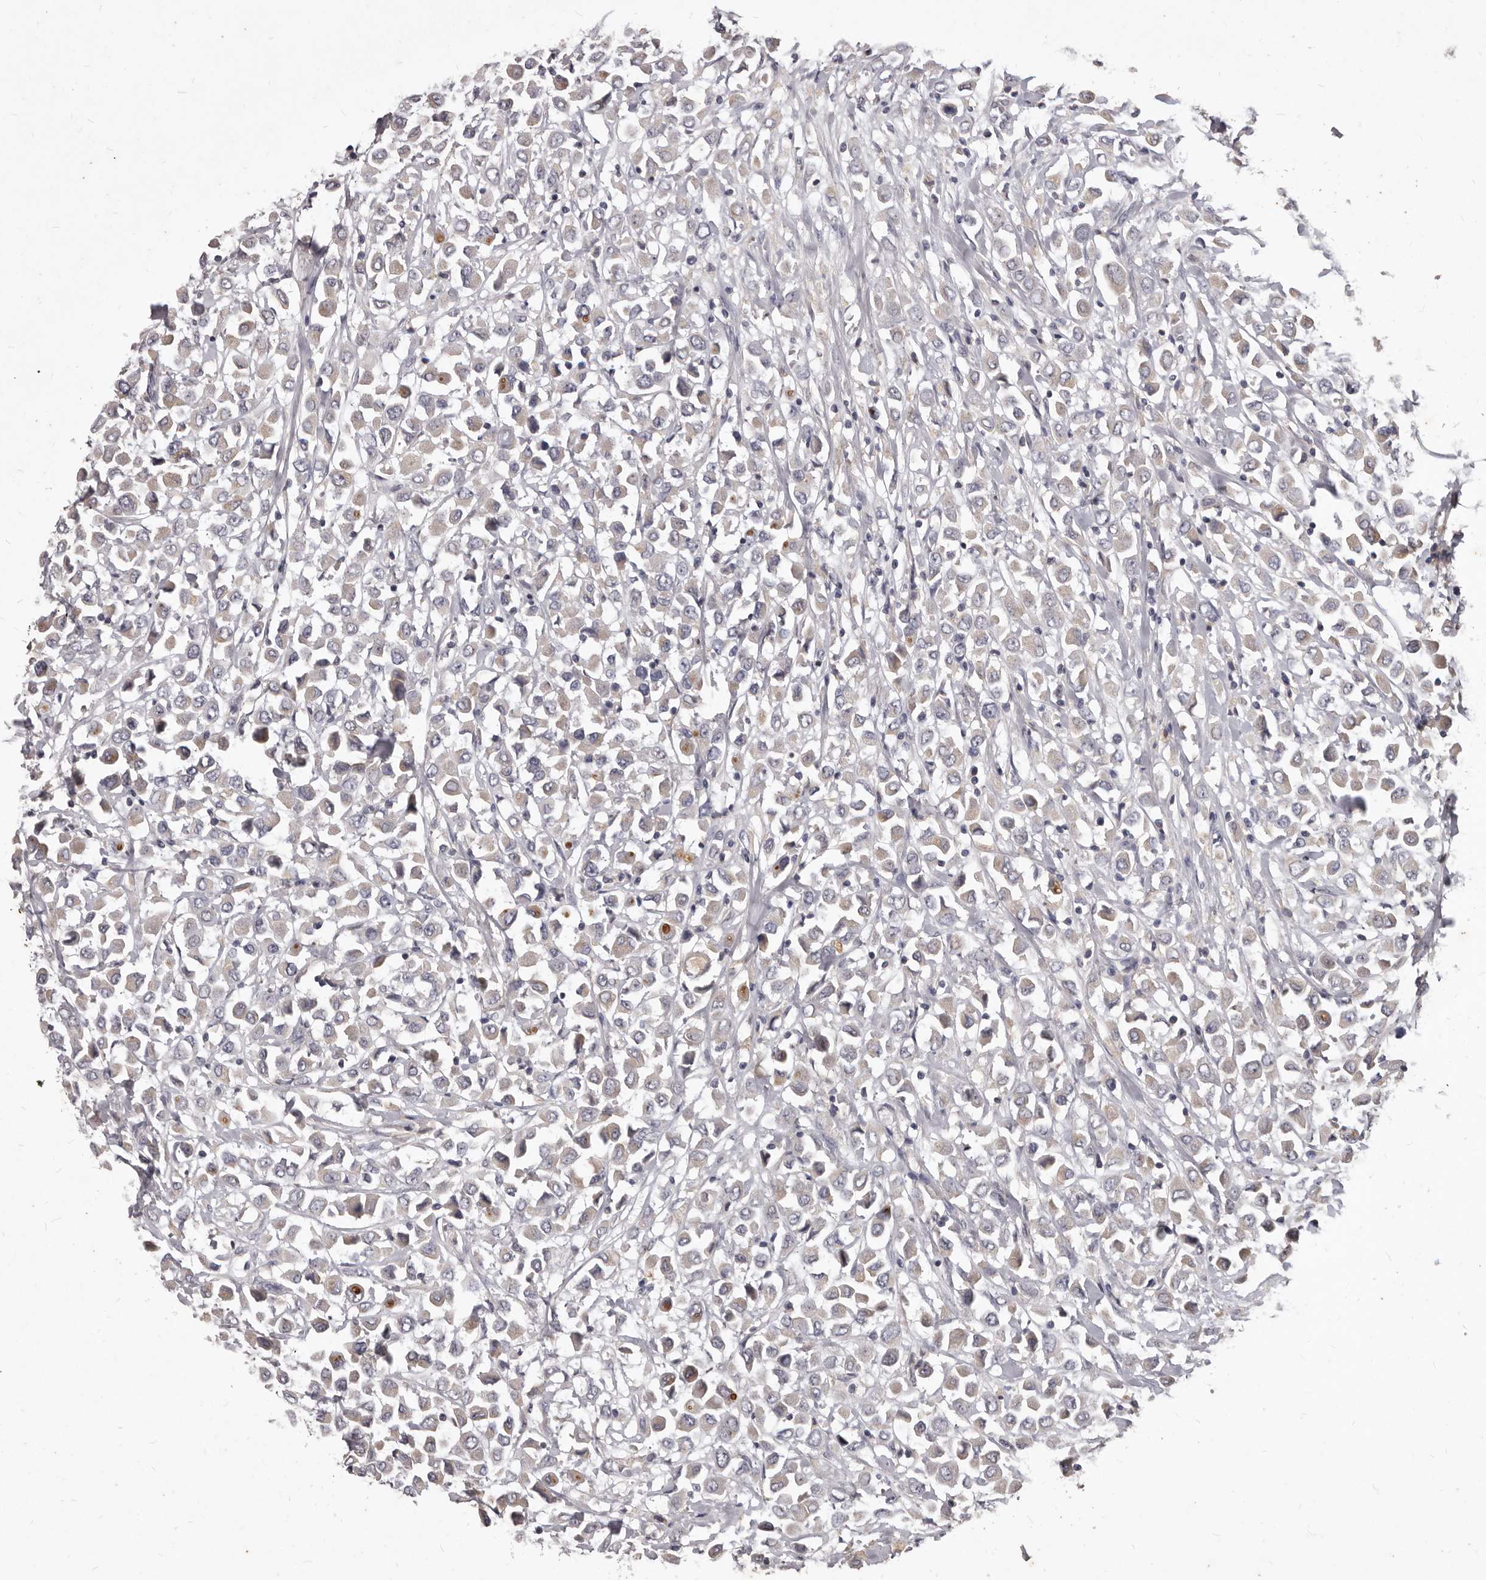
{"staining": {"intensity": "moderate", "quantity": "<25%", "location": "cytoplasmic/membranous"}, "tissue": "breast cancer", "cell_type": "Tumor cells", "image_type": "cancer", "snomed": [{"axis": "morphology", "description": "Duct carcinoma"}, {"axis": "topography", "description": "Breast"}], "caption": "Breast cancer was stained to show a protein in brown. There is low levels of moderate cytoplasmic/membranous staining in approximately <25% of tumor cells.", "gene": "GPRC5C", "patient": {"sex": "female", "age": 61}}